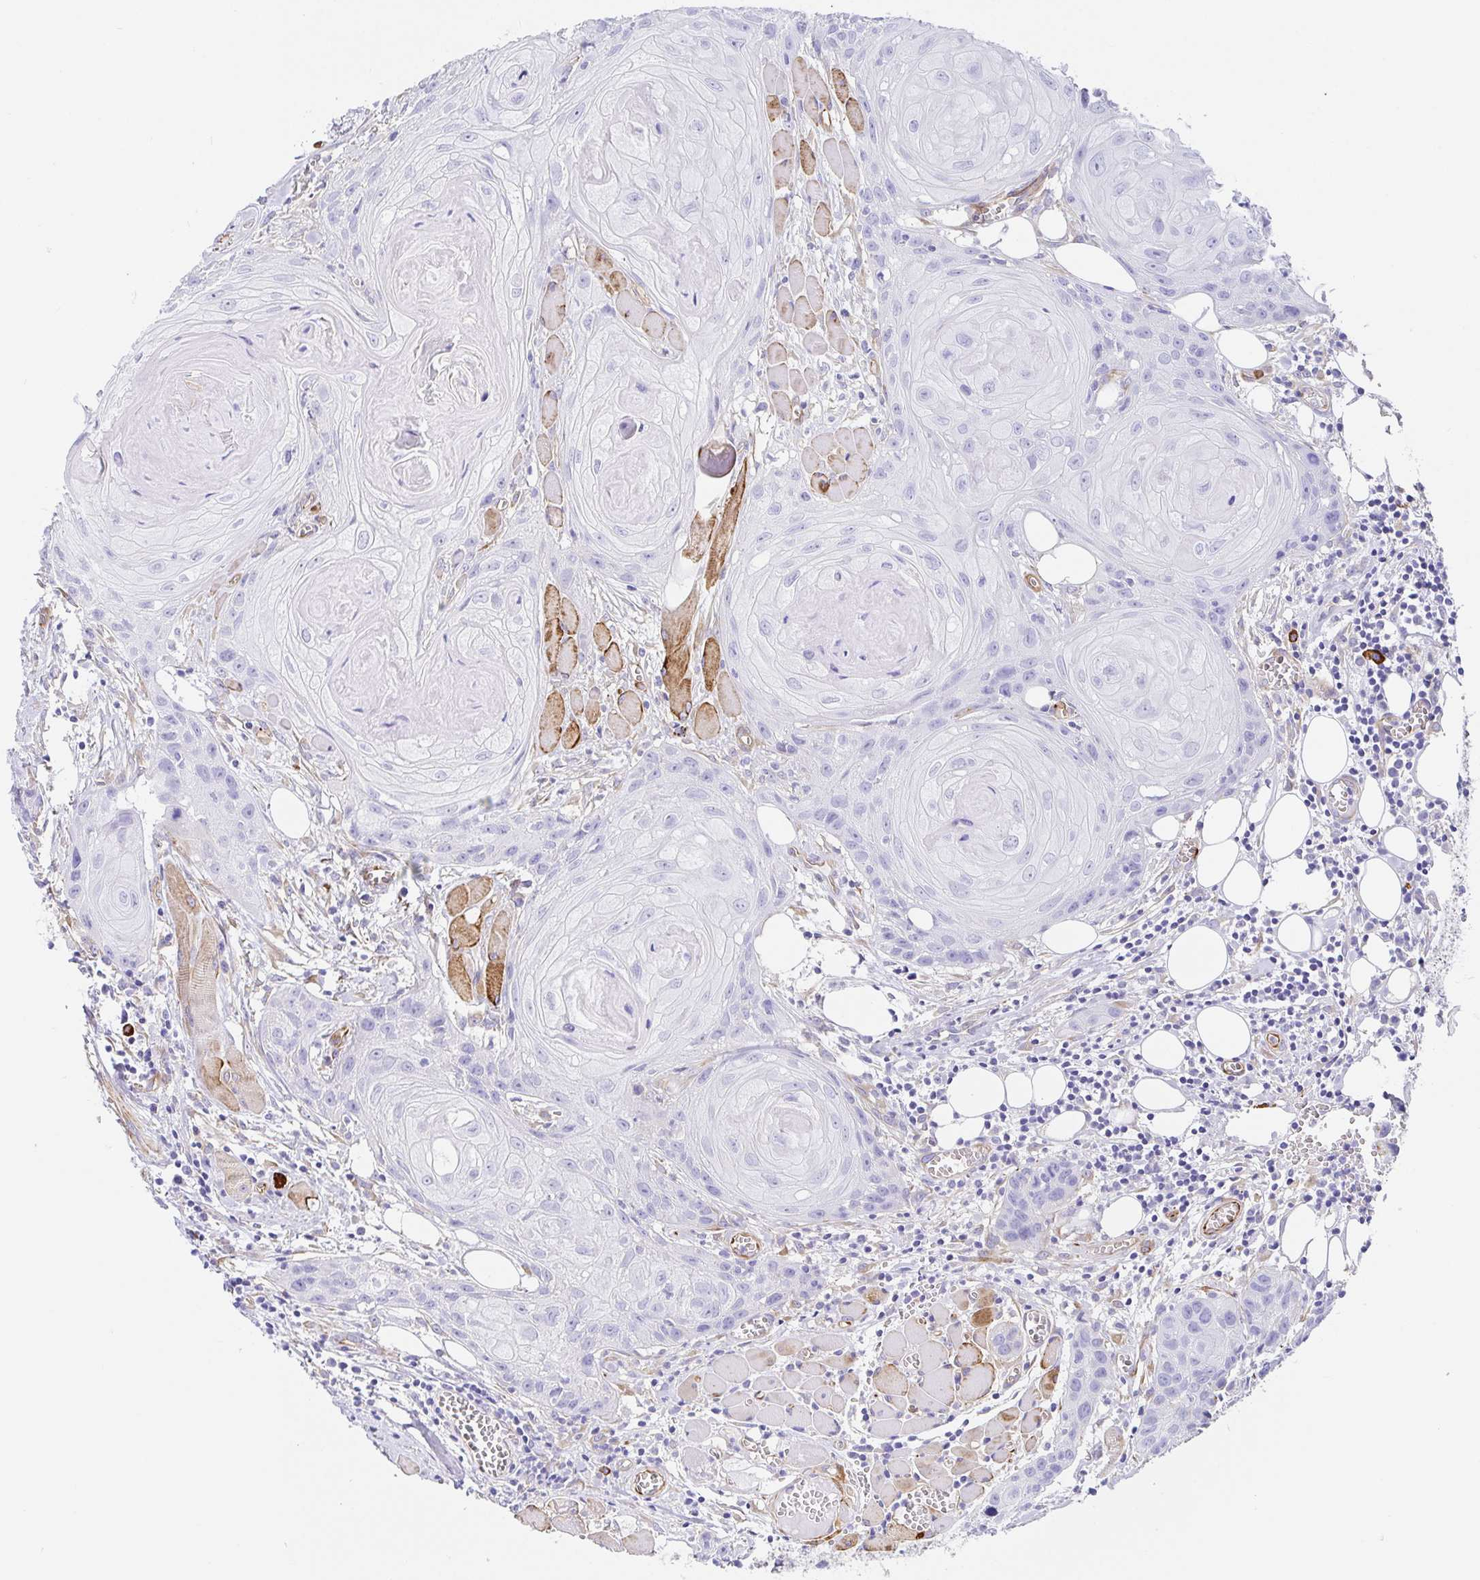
{"staining": {"intensity": "negative", "quantity": "none", "location": "none"}, "tissue": "head and neck cancer", "cell_type": "Tumor cells", "image_type": "cancer", "snomed": [{"axis": "morphology", "description": "Squamous cell carcinoma, NOS"}, {"axis": "topography", "description": "Oral tissue"}, {"axis": "topography", "description": "Head-Neck"}], "caption": "Squamous cell carcinoma (head and neck) was stained to show a protein in brown. There is no significant expression in tumor cells.", "gene": "DOCK1", "patient": {"sex": "male", "age": 58}}